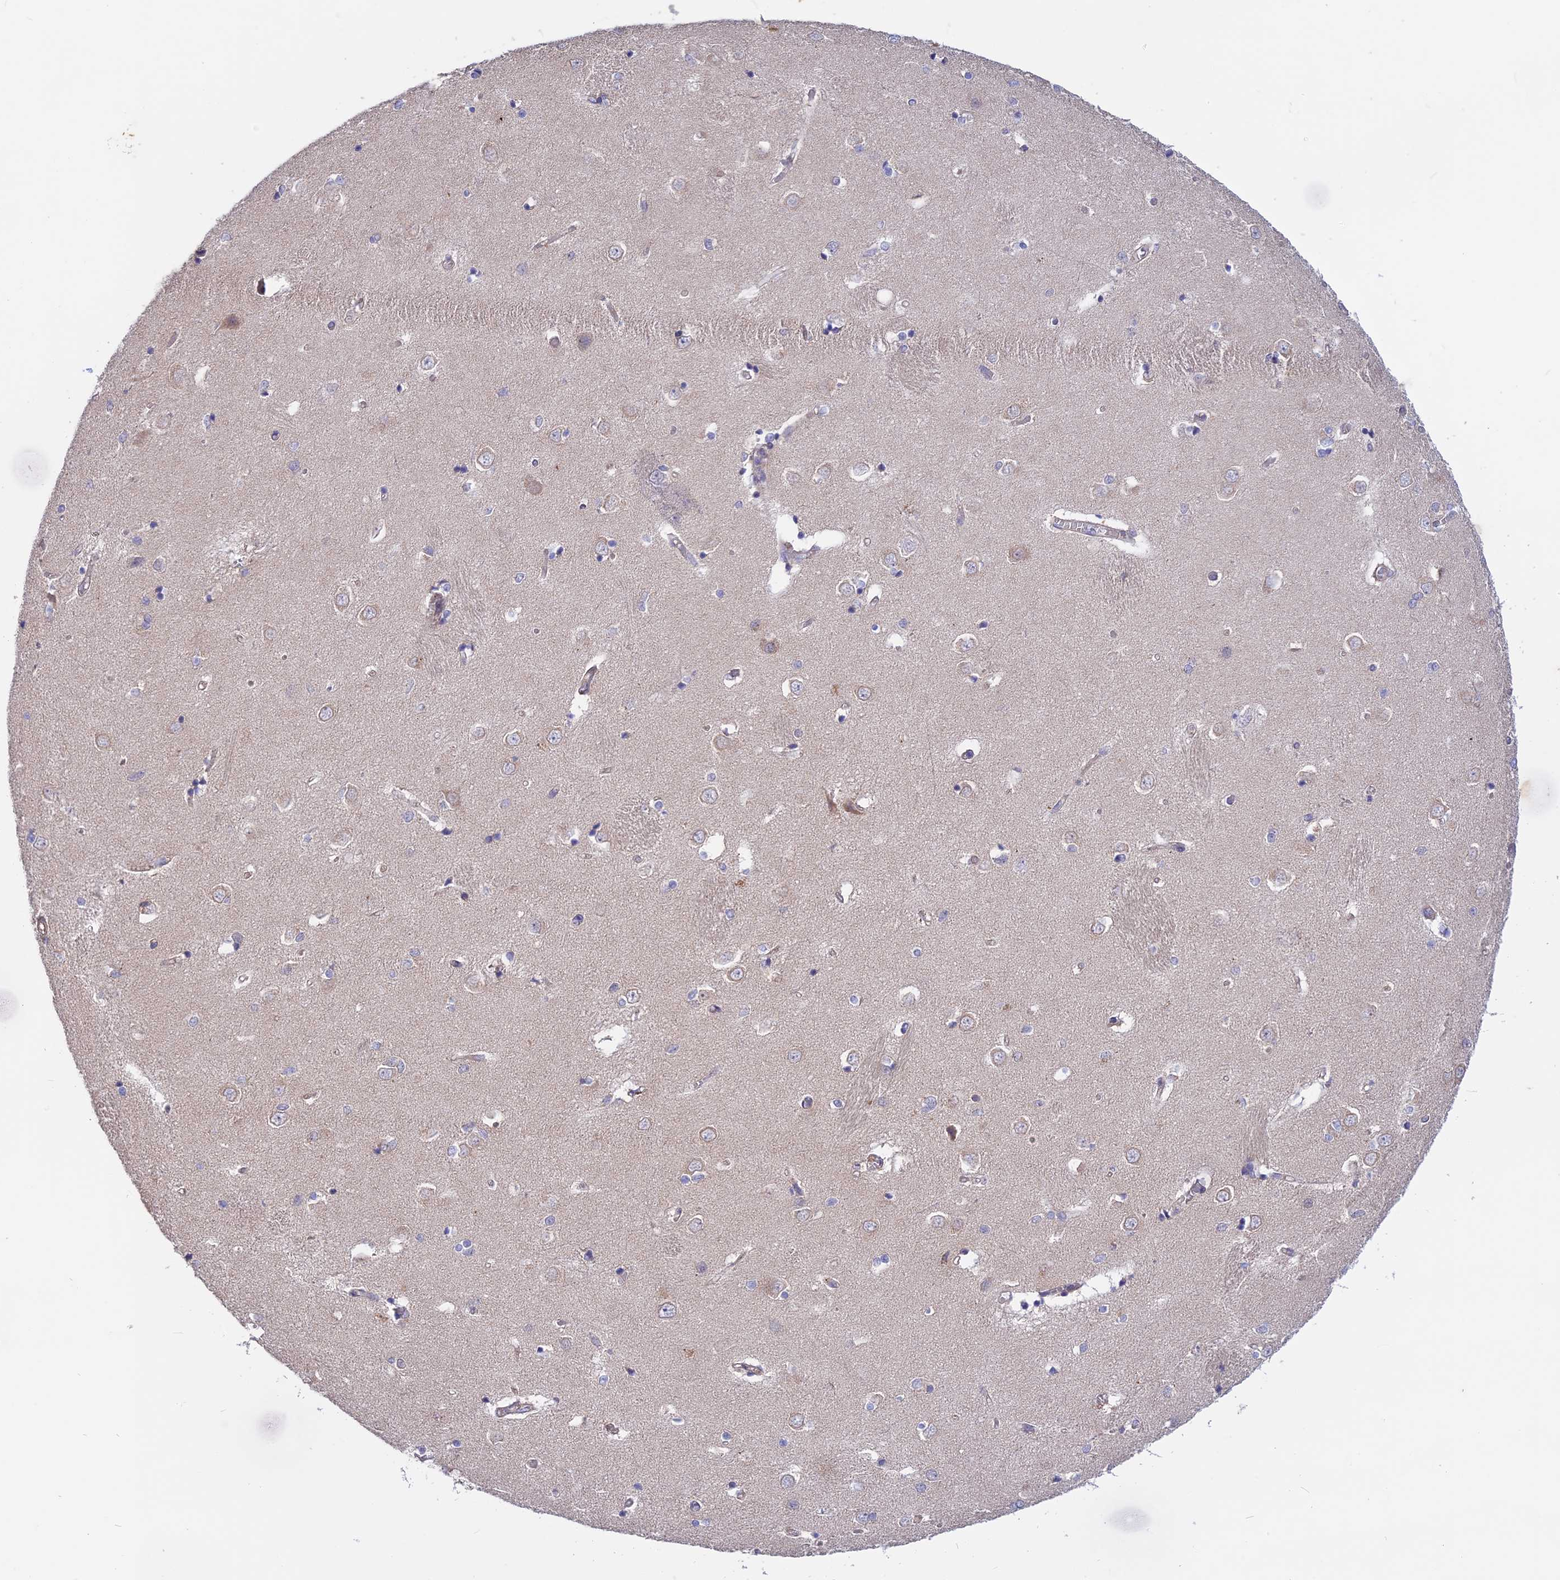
{"staining": {"intensity": "negative", "quantity": "none", "location": "none"}, "tissue": "caudate", "cell_type": "Glial cells", "image_type": "normal", "snomed": [{"axis": "morphology", "description": "Normal tissue, NOS"}, {"axis": "topography", "description": "Lateral ventricle wall"}], "caption": "High power microscopy photomicrograph of an immunohistochemistry histopathology image of benign caudate, revealing no significant expression in glial cells.", "gene": "HYCC1", "patient": {"sex": "male", "age": 37}}